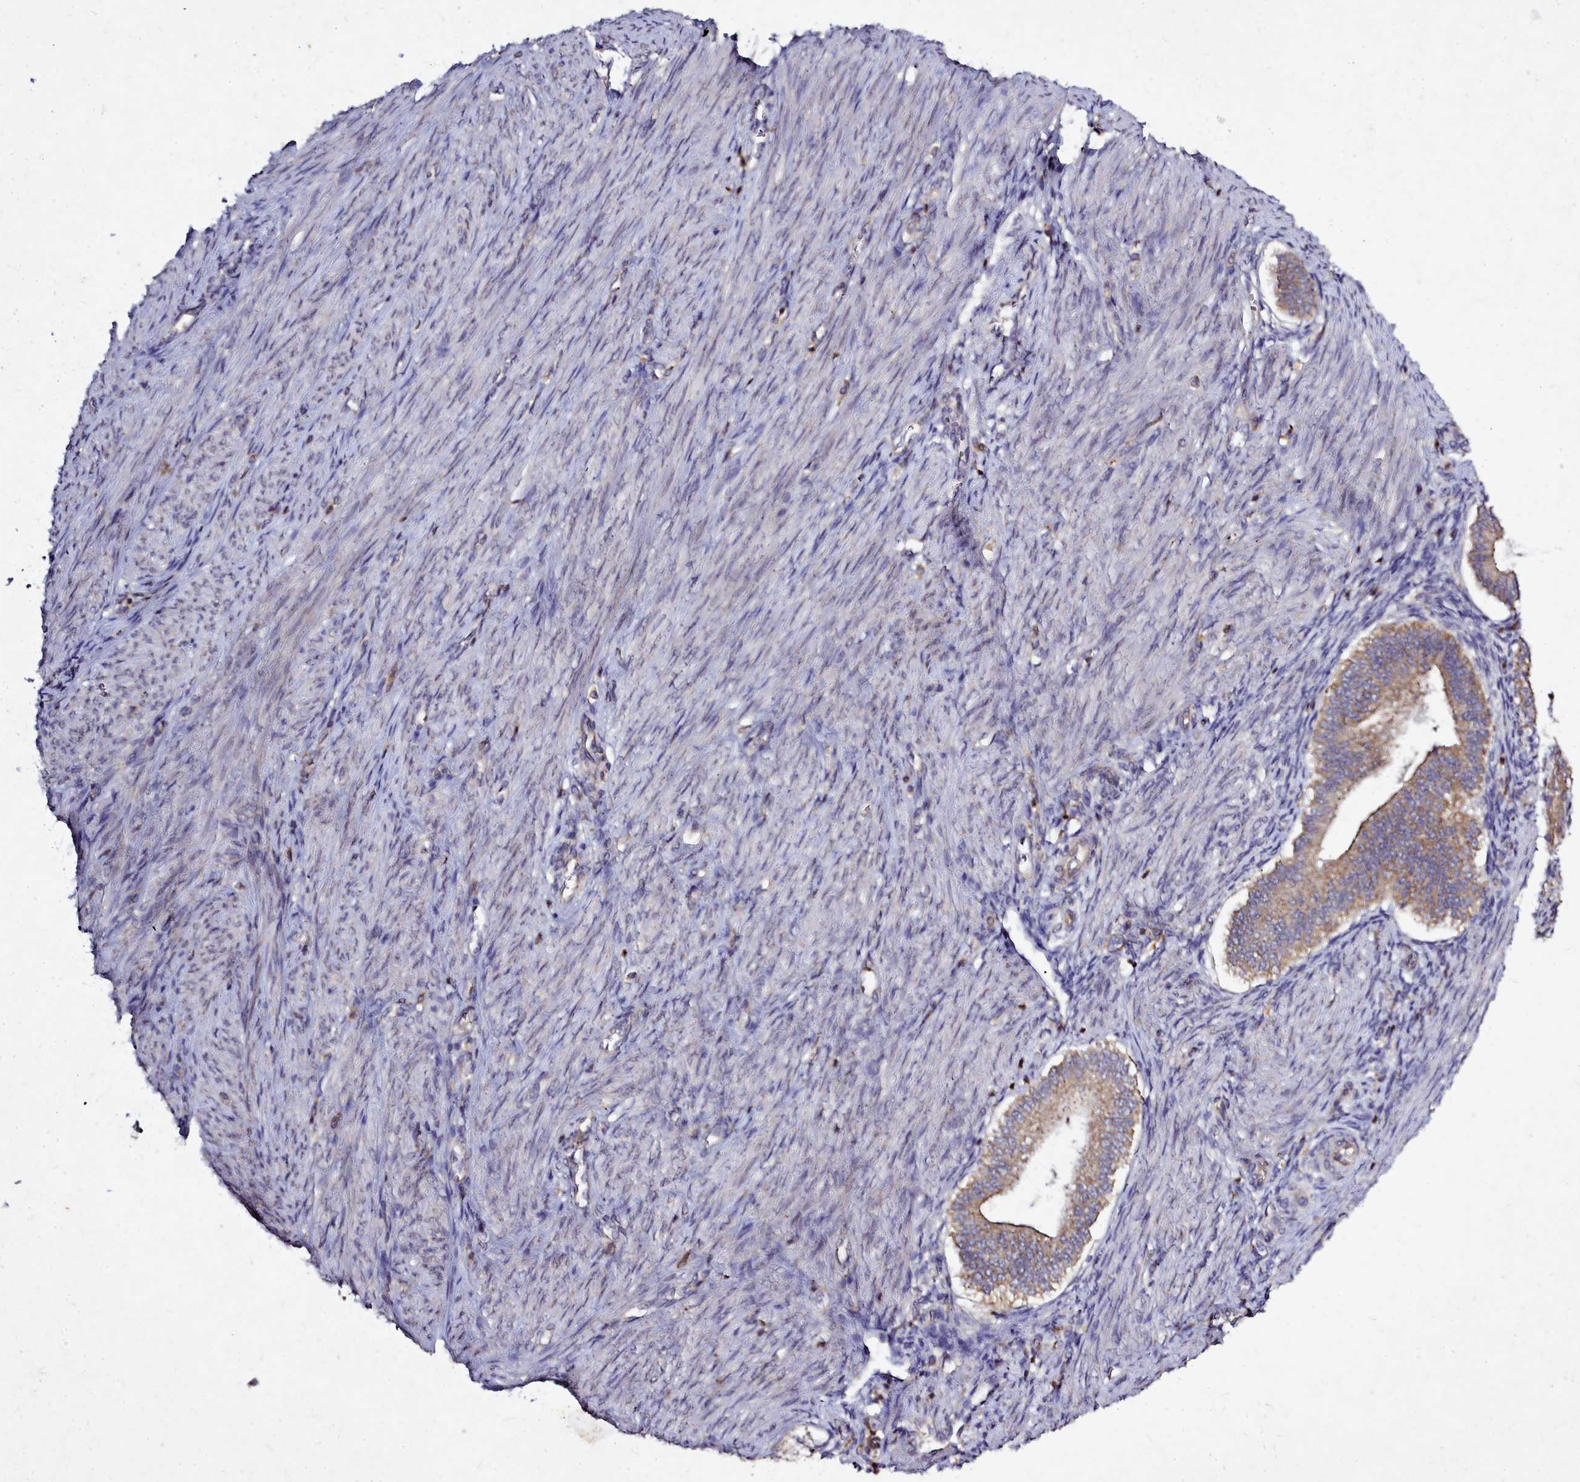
{"staining": {"intensity": "negative", "quantity": "none", "location": "none"}, "tissue": "endometrium", "cell_type": "Cells in endometrial stroma", "image_type": "normal", "snomed": [{"axis": "morphology", "description": "Normal tissue, NOS"}, {"axis": "topography", "description": "Endometrium"}], "caption": "Cells in endometrial stroma are negative for brown protein staining in normal endometrium. The staining is performed using DAB brown chromogen with nuclei counter-stained in using hematoxylin.", "gene": "NCKAP1L", "patient": {"sex": "female", "age": 25}}